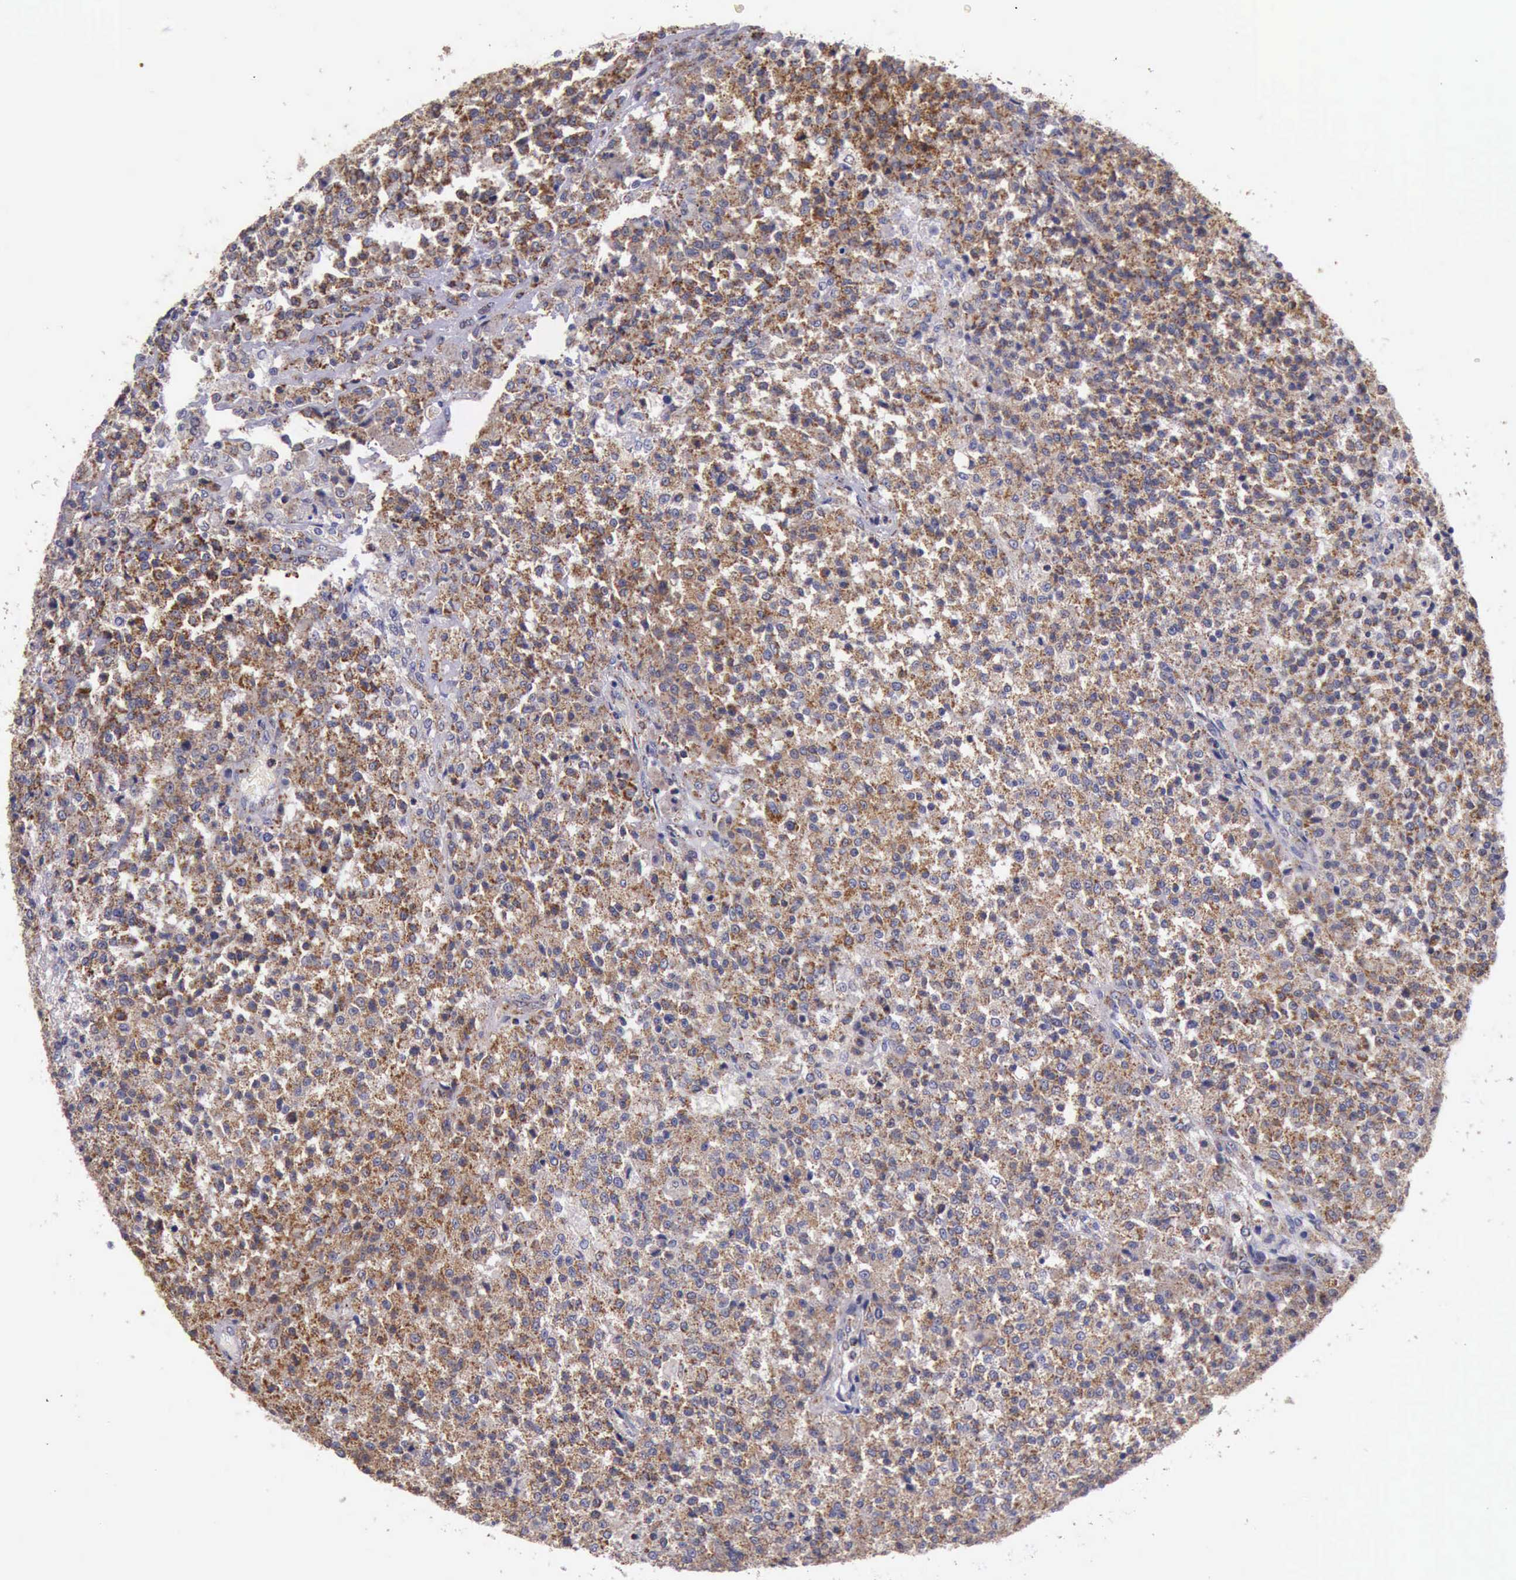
{"staining": {"intensity": "moderate", "quantity": ">75%", "location": "cytoplasmic/membranous"}, "tissue": "testis cancer", "cell_type": "Tumor cells", "image_type": "cancer", "snomed": [{"axis": "morphology", "description": "Seminoma, NOS"}, {"axis": "topography", "description": "Testis"}], "caption": "High-power microscopy captured an IHC histopathology image of testis cancer, revealing moderate cytoplasmic/membranous staining in approximately >75% of tumor cells. The staining is performed using DAB brown chromogen to label protein expression. The nuclei are counter-stained blue using hematoxylin.", "gene": "TXN2", "patient": {"sex": "male", "age": 59}}